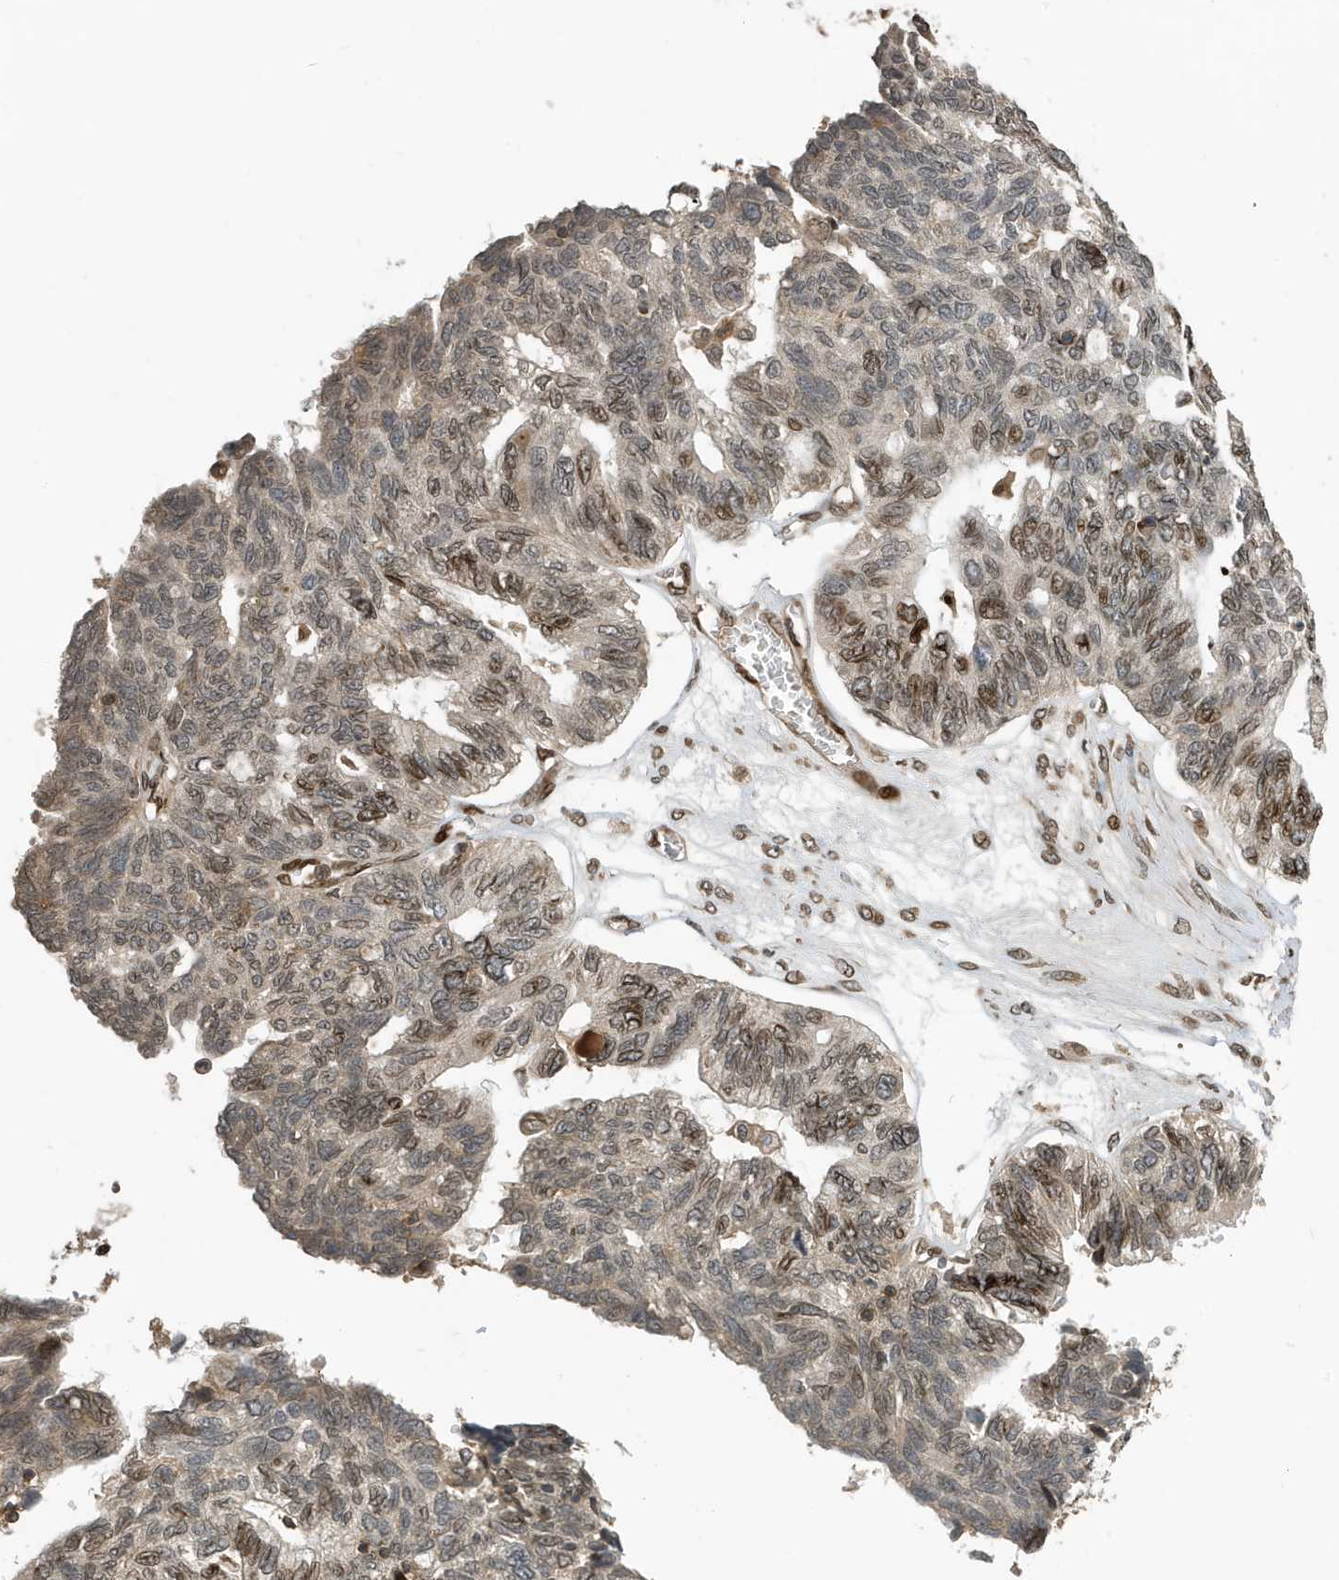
{"staining": {"intensity": "moderate", "quantity": "<25%", "location": "nuclear"}, "tissue": "ovarian cancer", "cell_type": "Tumor cells", "image_type": "cancer", "snomed": [{"axis": "morphology", "description": "Cystadenocarcinoma, serous, NOS"}, {"axis": "topography", "description": "Ovary"}], "caption": "Protein expression analysis of human ovarian serous cystadenocarcinoma reveals moderate nuclear positivity in about <25% of tumor cells.", "gene": "DUSP18", "patient": {"sex": "female", "age": 79}}